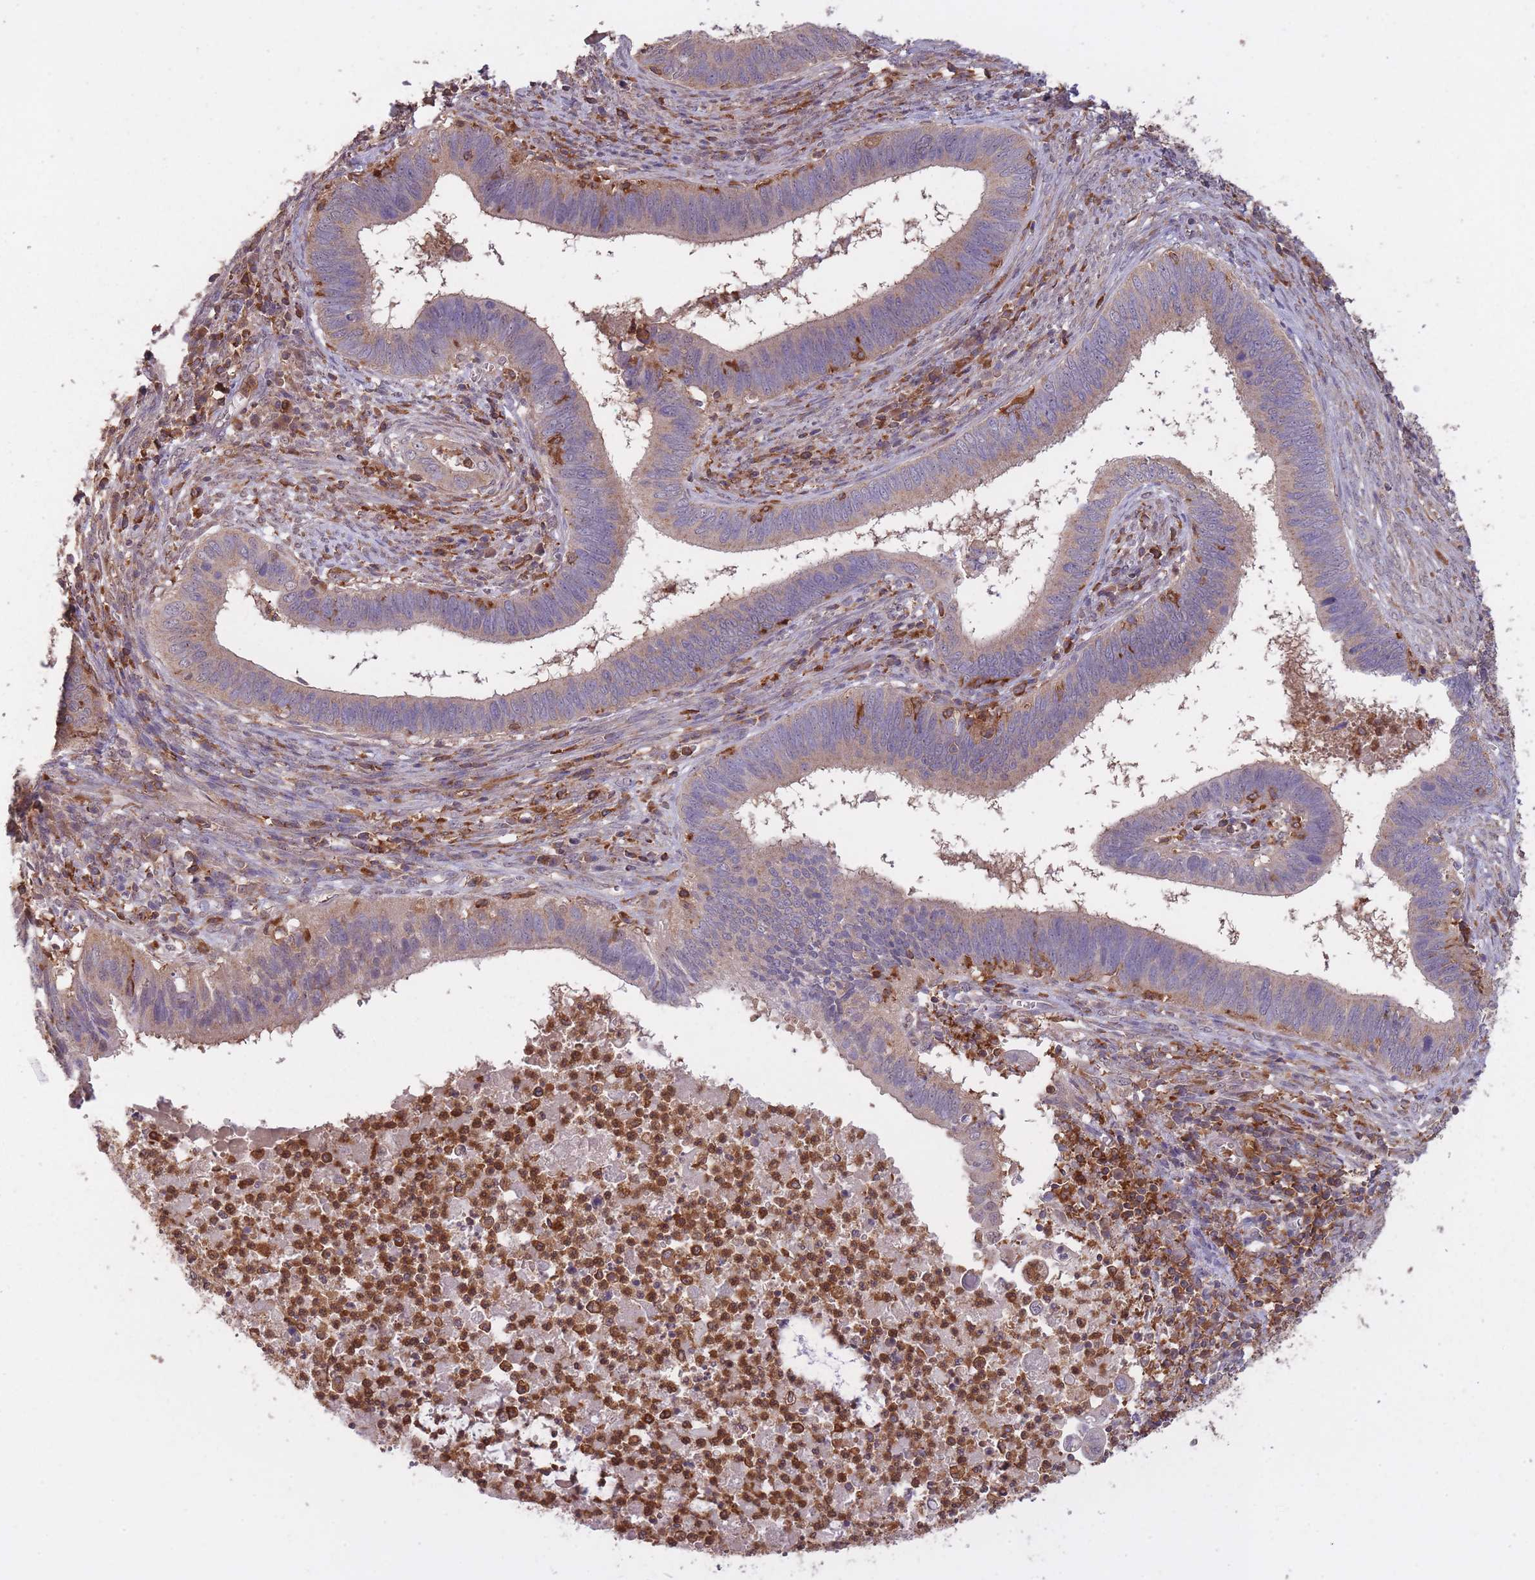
{"staining": {"intensity": "weak", "quantity": "25%-75%", "location": "cytoplasmic/membranous"}, "tissue": "cervical cancer", "cell_type": "Tumor cells", "image_type": "cancer", "snomed": [{"axis": "morphology", "description": "Adenocarcinoma, NOS"}, {"axis": "topography", "description": "Cervix"}], "caption": "Weak cytoplasmic/membranous expression is identified in approximately 25%-75% of tumor cells in cervical adenocarcinoma. Nuclei are stained in blue.", "gene": "GMIP", "patient": {"sex": "female", "age": 42}}